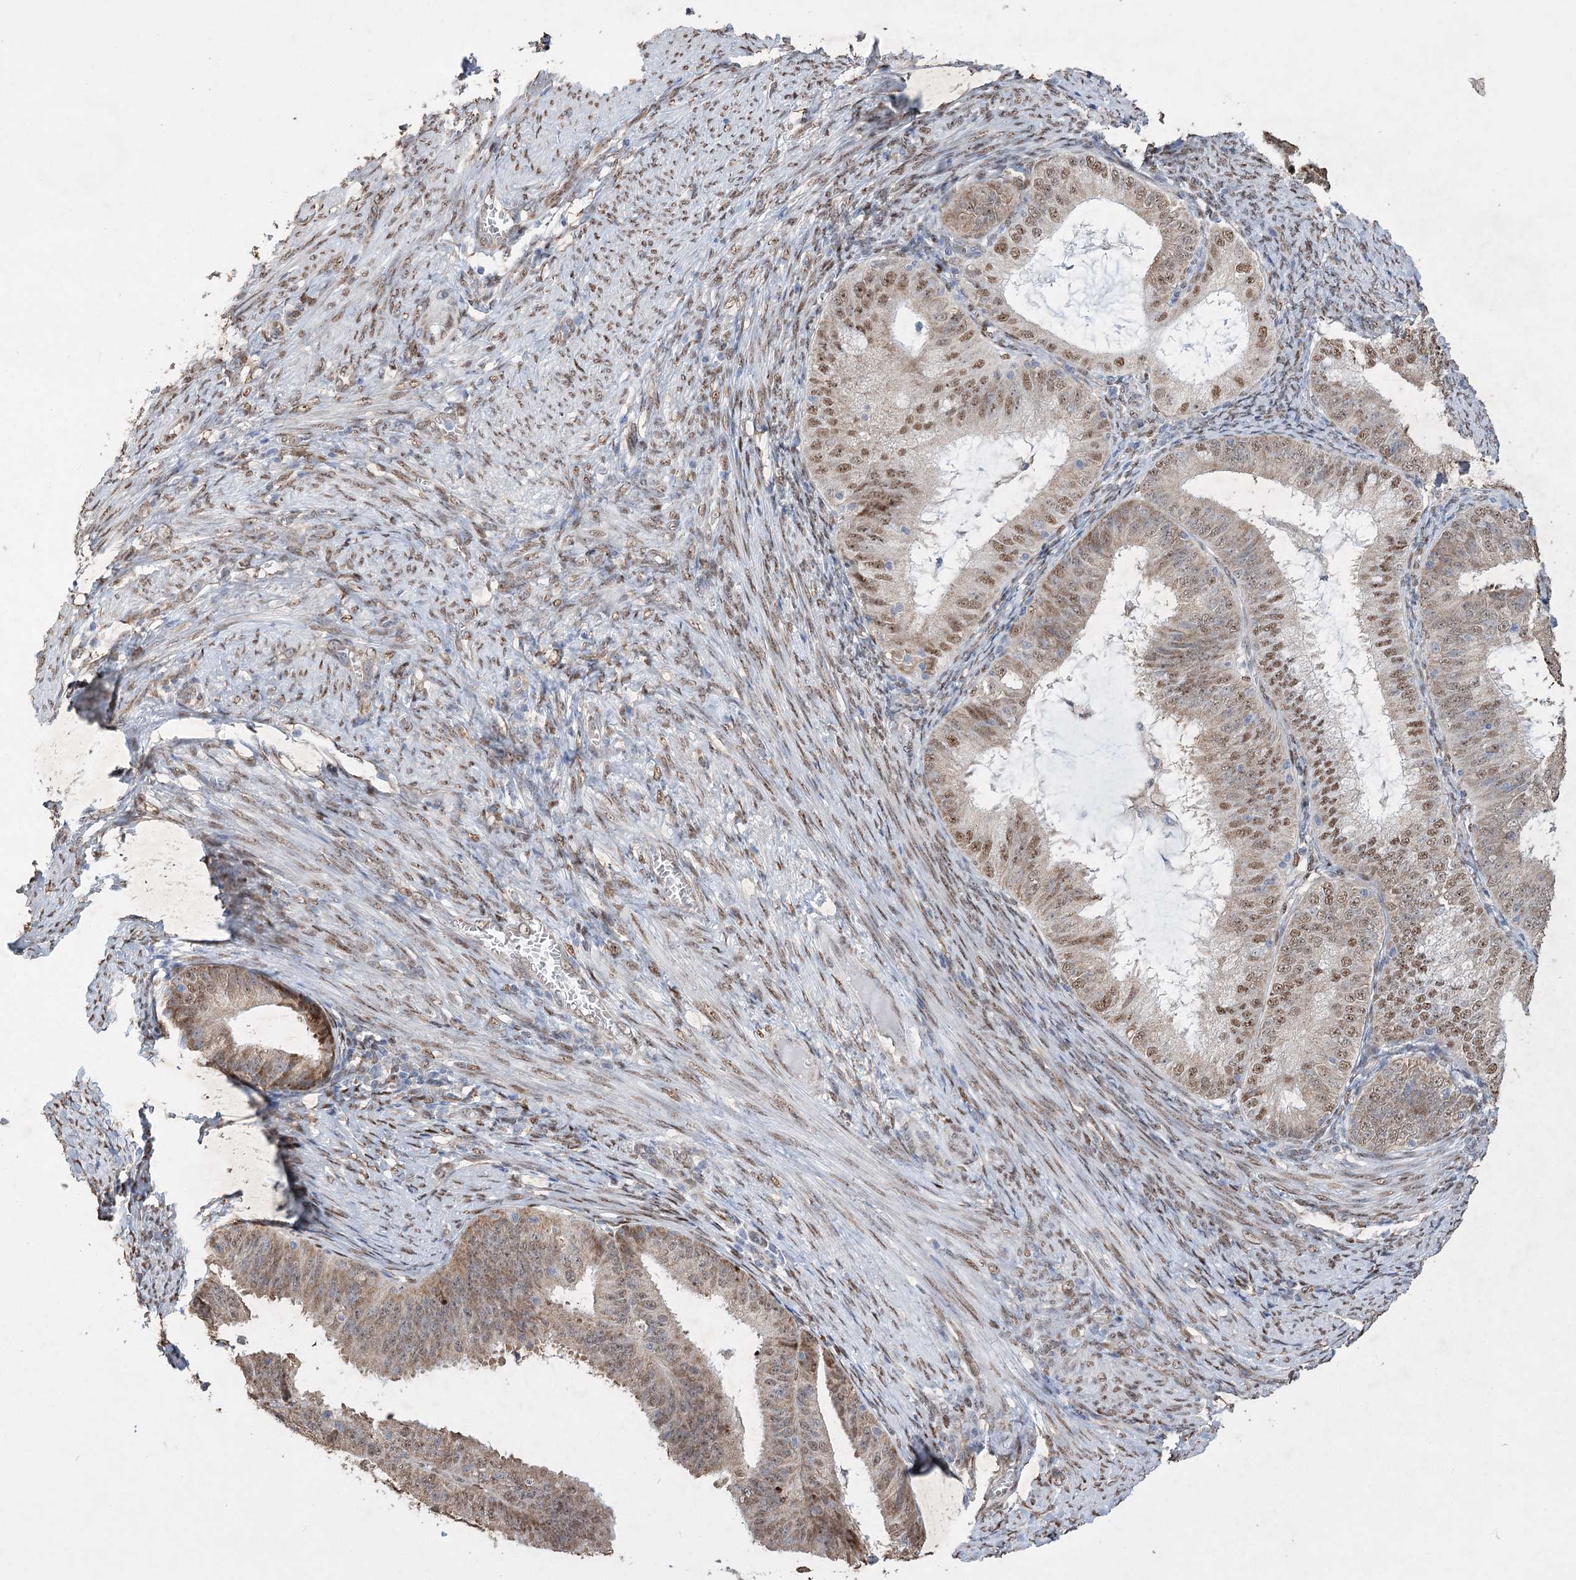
{"staining": {"intensity": "moderate", "quantity": "25%-75%", "location": "nuclear"}, "tissue": "endometrial cancer", "cell_type": "Tumor cells", "image_type": "cancer", "snomed": [{"axis": "morphology", "description": "Adenocarcinoma, NOS"}, {"axis": "topography", "description": "Endometrium"}], "caption": "Endometrial adenocarcinoma stained with immunohistochemistry (IHC) exhibits moderate nuclear staining in approximately 25%-75% of tumor cells. Nuclei are stained in blue.", "gene": "NFU1", "patient": {"sex": "female", "age": 51}}